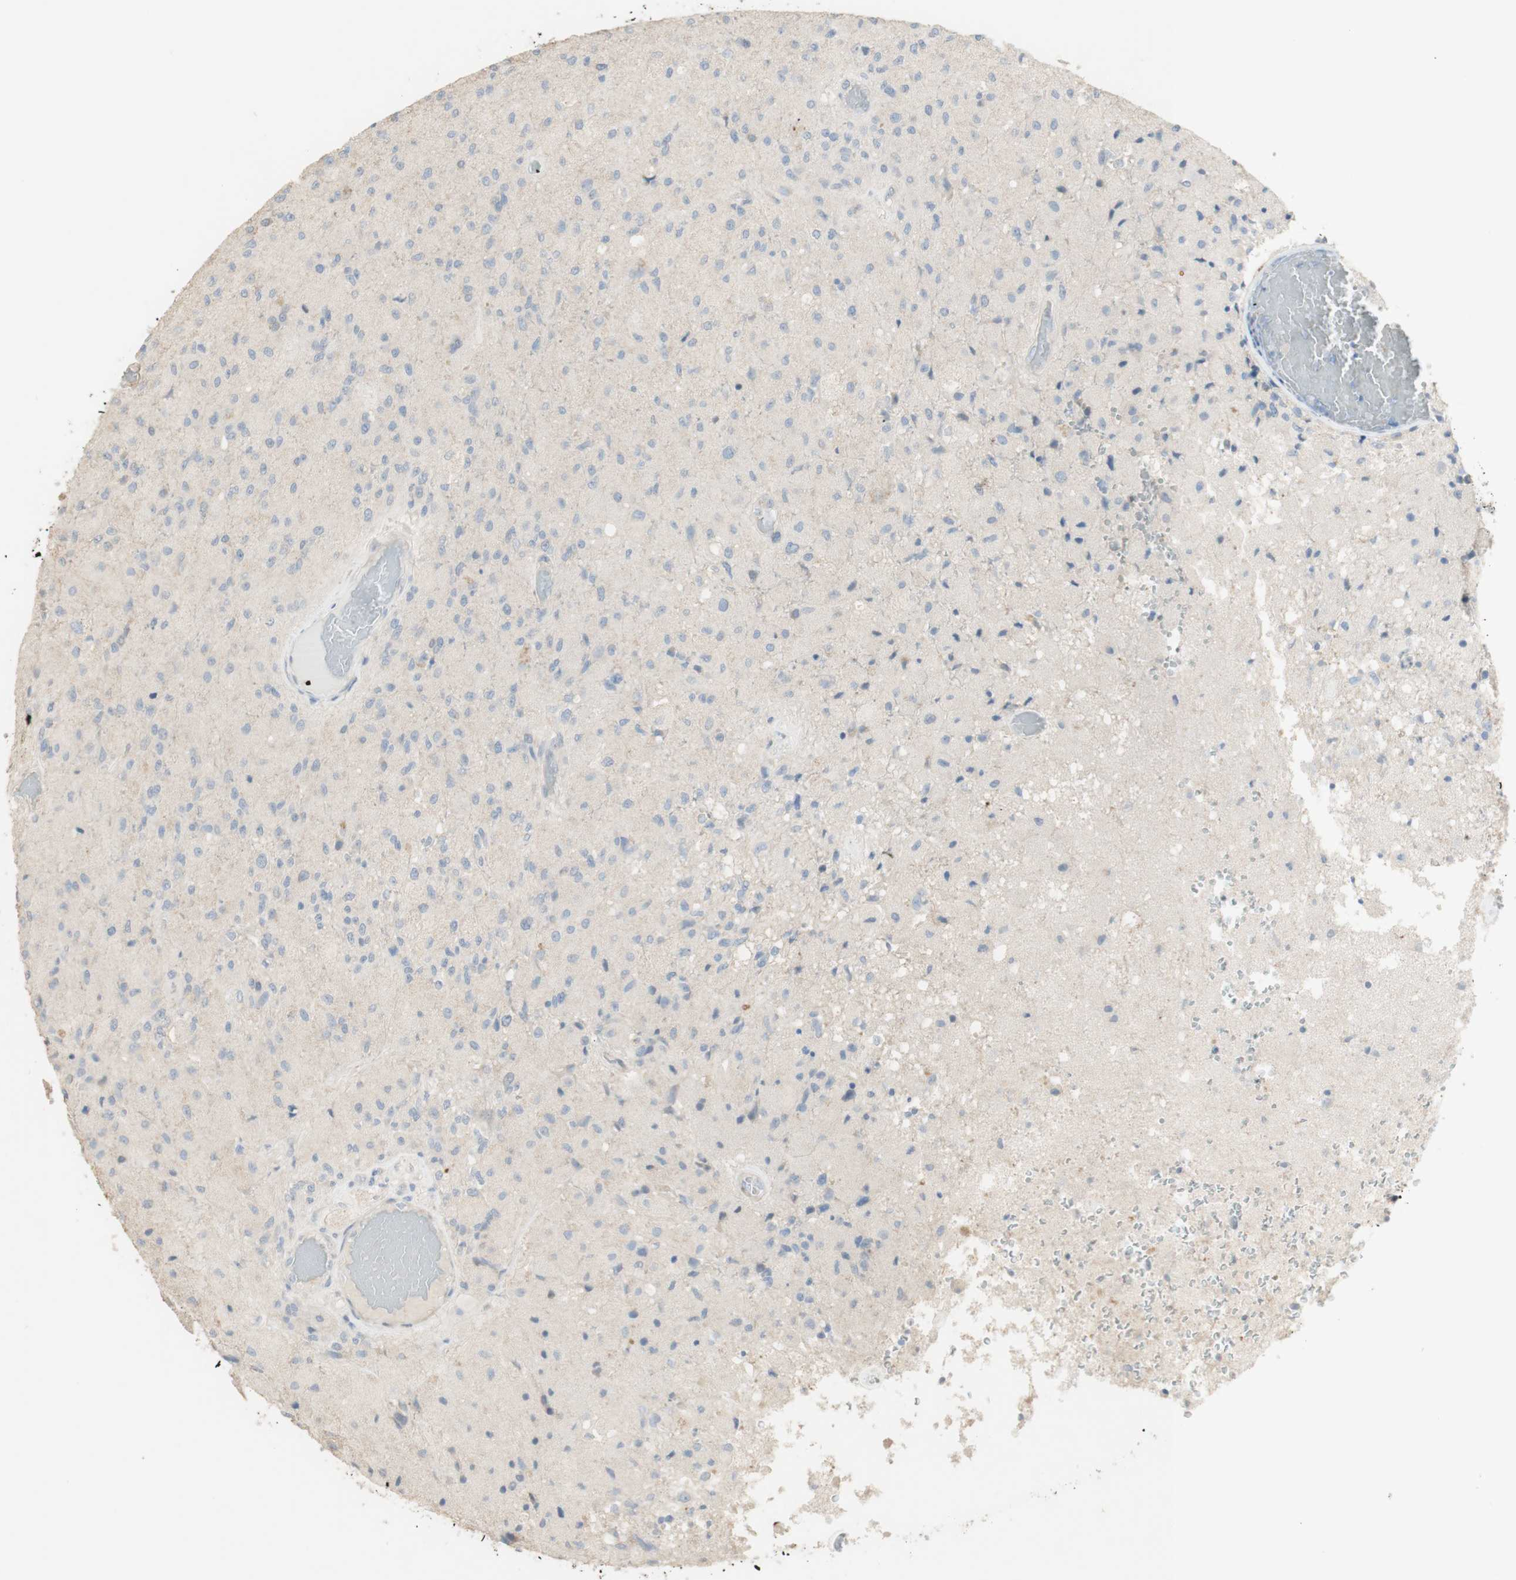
{"staining": {"intensity": "negative", "quantity": "none", "location": "none"}, "tissue": "glioma", "cell_type": "Tumor cells", "image_type": "cancer", "snomed": [{"axis": "morphology", "description": "Normal tissue, NOS"}, {"axis": "morphology", "description": "Glioma, malignant, High grade"}, {"axis": "topography", "description": "Cerebral cortex"}], "caption": "An IHC micrograph of glioma is shown. There is no staining in tumor cells of glioma.", "gene": "MANEA", "patient": {"sex": "male", "age": 77}}